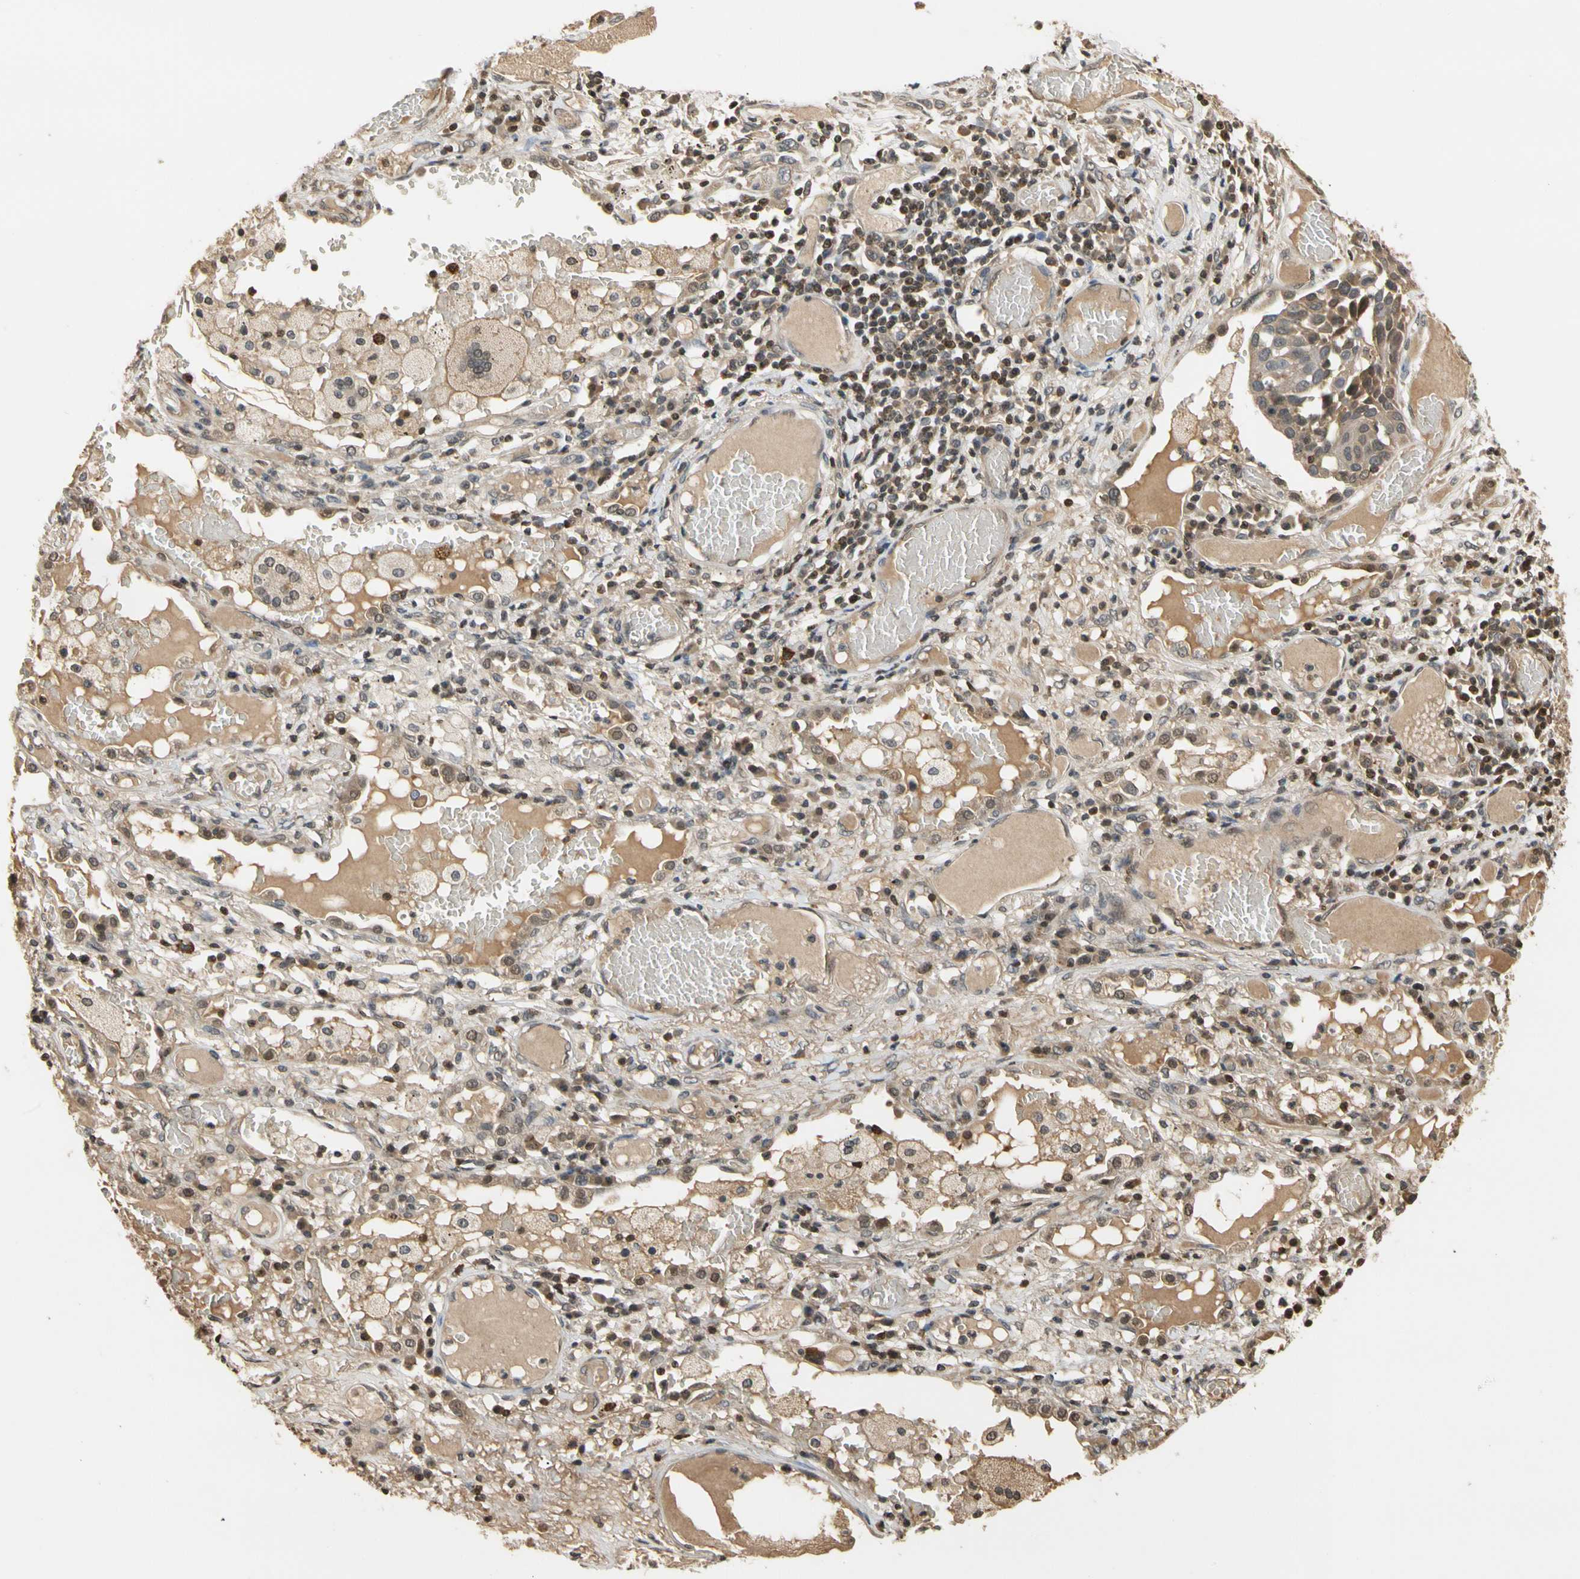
{"staining": {"intensity": "weak", "quantity": ">75%", "location": "cytoplasmic/membranous"}, "tissue": "lung cancer", "cell_type": "Tumor cells", "image_type": "cancer", "snomed": [{"axis": "morphology", "description": "Squamous cell carcinoma, NOS"}, {"axis": "topography", "description": "Lung"}], "caption": "This is a photomicrograph of IHC staining of lung cancer (squamous cell carcinoma), which shows weak staining in the cytoplasmic/membranous of tumor cells.", "gene": "SOD1", "patient": {"sex": "male", "age": 71}}